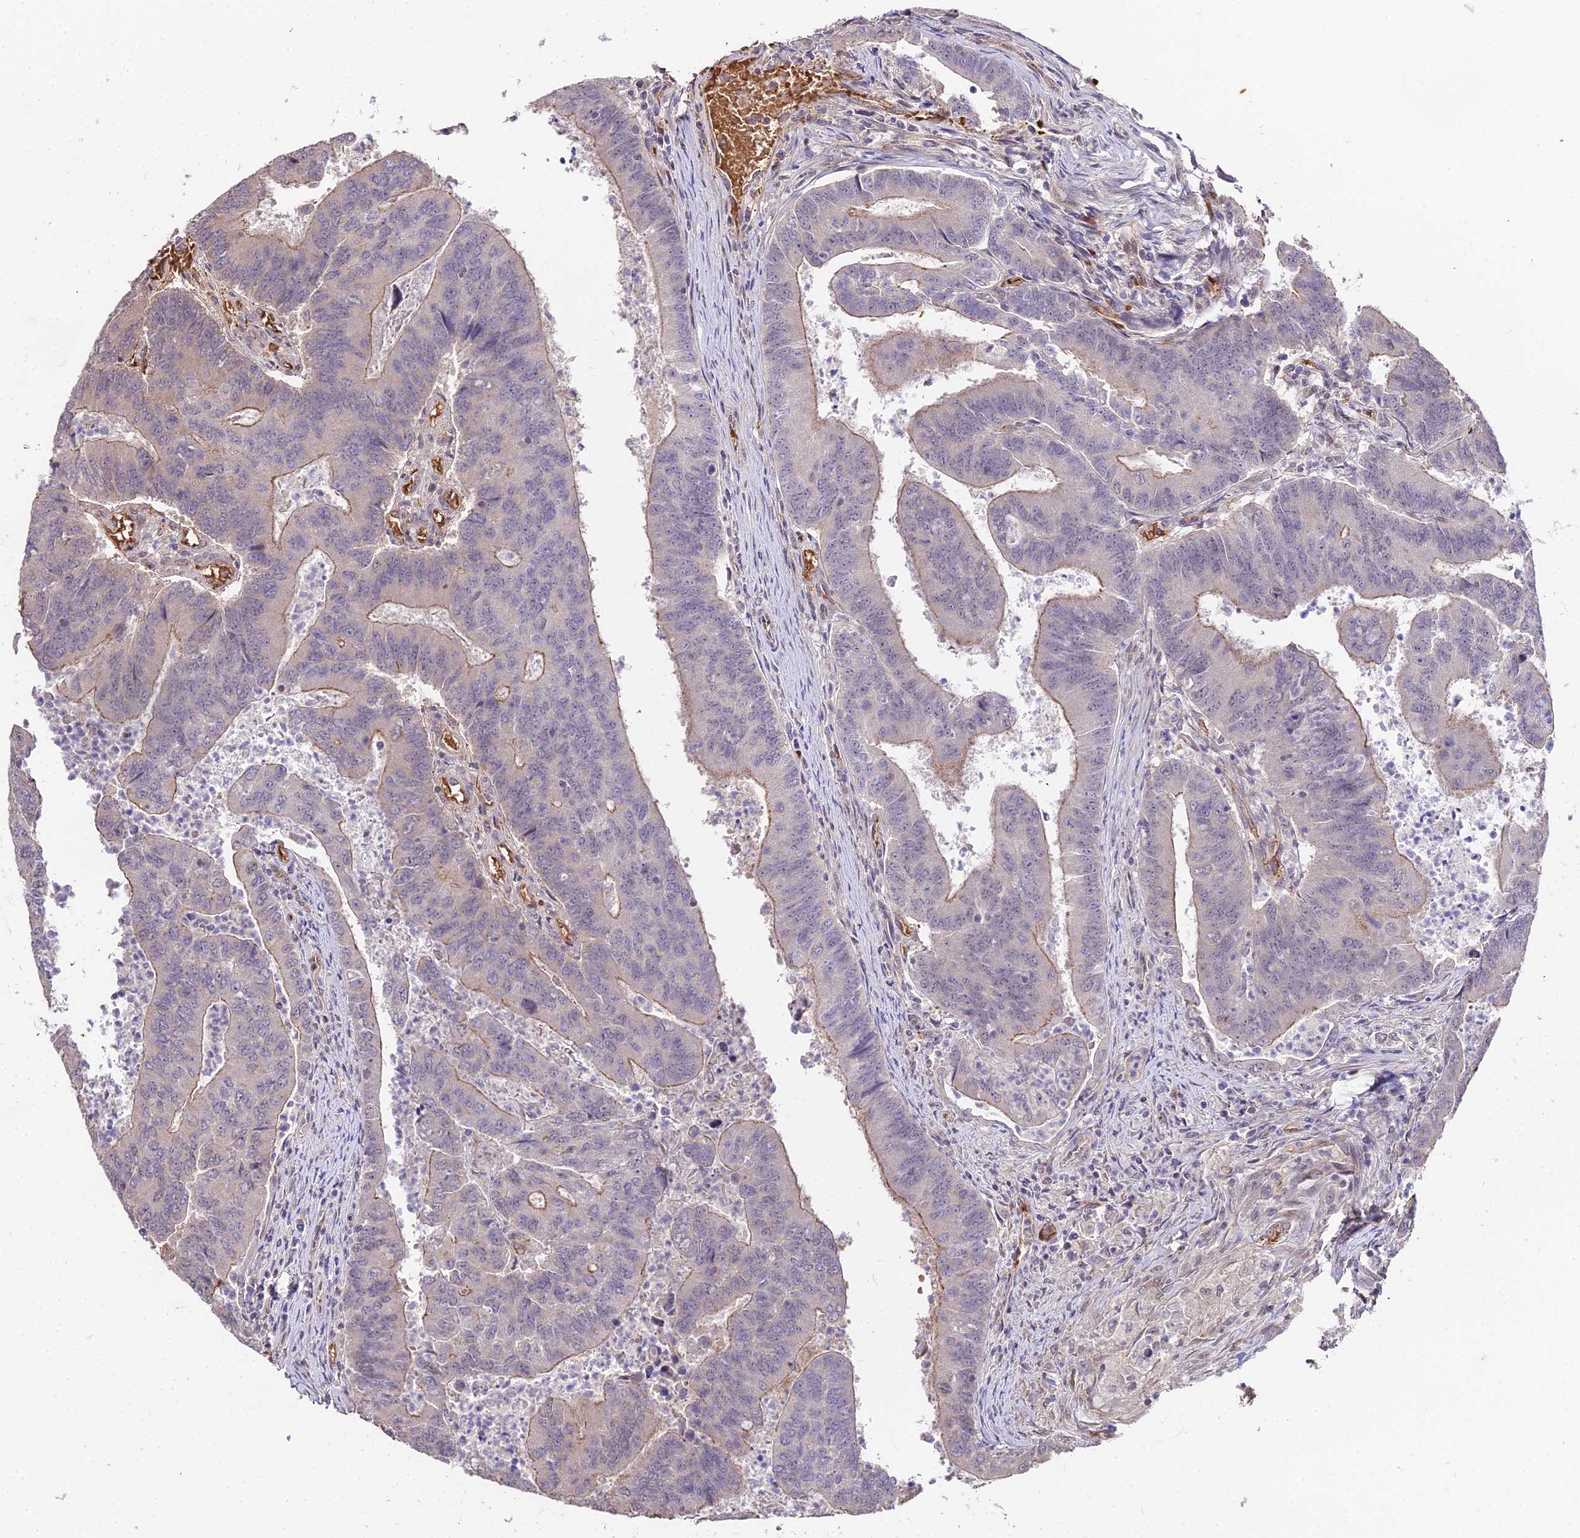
{"staining": {"intensity": "moderate", "quantity": "25%-75%", "location": "cytoplasmic/membranous"}, "tissue": "colorectal cancer", "cell_type": "Tumor cells", "image_type": "cancer", "snomed": [{"axis": "morphology", "description": "Adenocarcinoma, NOS"}, {"axis": "topography", "description": "Colon"}], "caption": "The micrograph exhibits immunohistochemical staining of adenocarcinoma (colorectal). There is moderate cytoplasmic/membranous positivity is present in approximately 25%-75% of tumor cells.", "gene": "ZDBF2", "patient": {"sex": "female", "age": 67}}